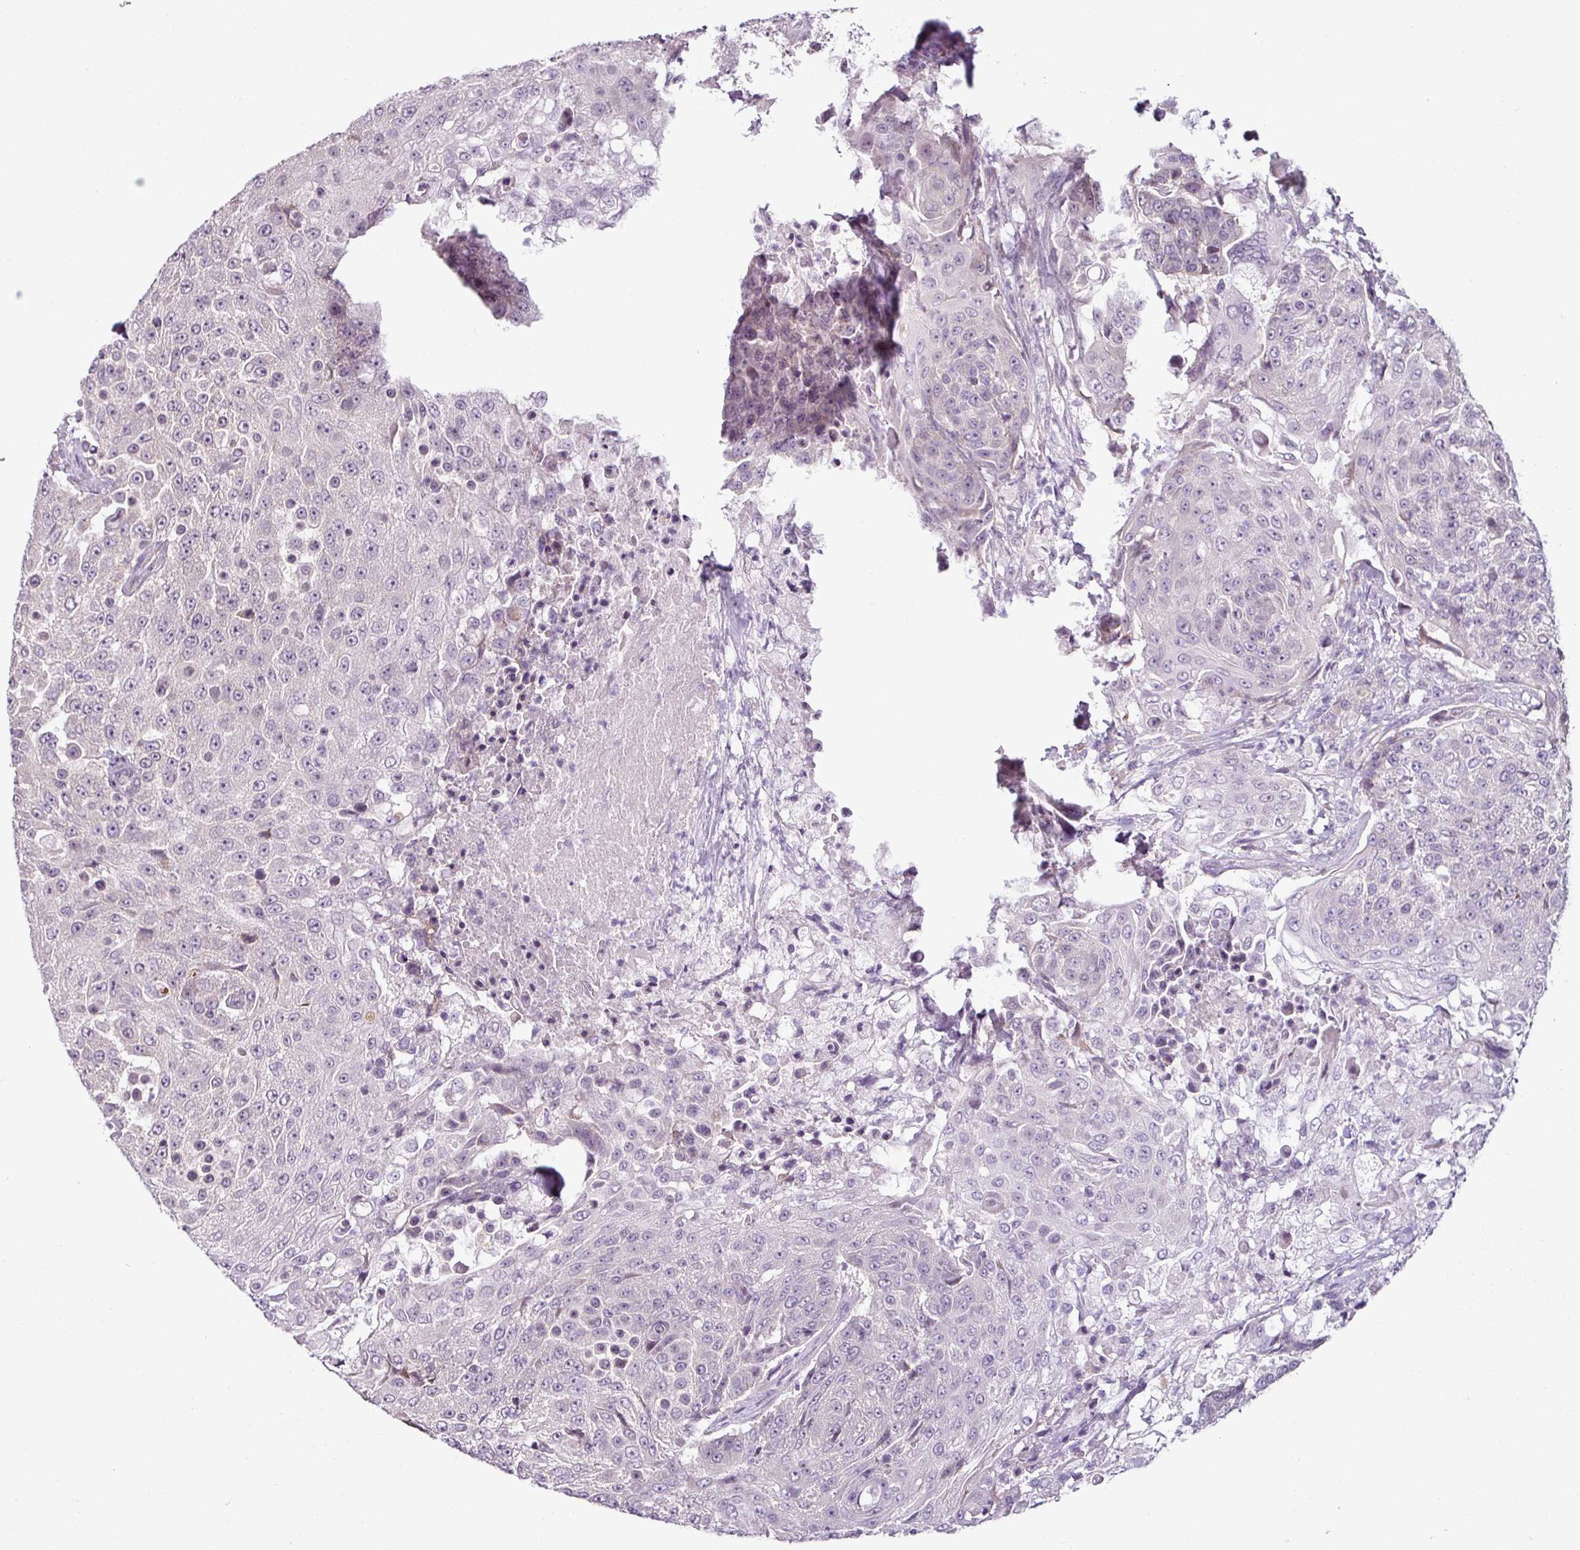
{"staining": {"intensity": "negative", "quantity": "none", "location": "none"}, "tissue": "urothelial cancer", "cell_type": "Tumor cells", "image_type": "cancer", "snomed": [{"axis": "morphology", "description": "Urothelial carcinoma, High grade"}, {"axis": "topography", "description": "Urinary bladder"}], "caption": "Tumor cells are negative for brown protein staining in urothelial cancer.", "gene": "OR52D1", "patient": {"sex": "female", "age": 63}}